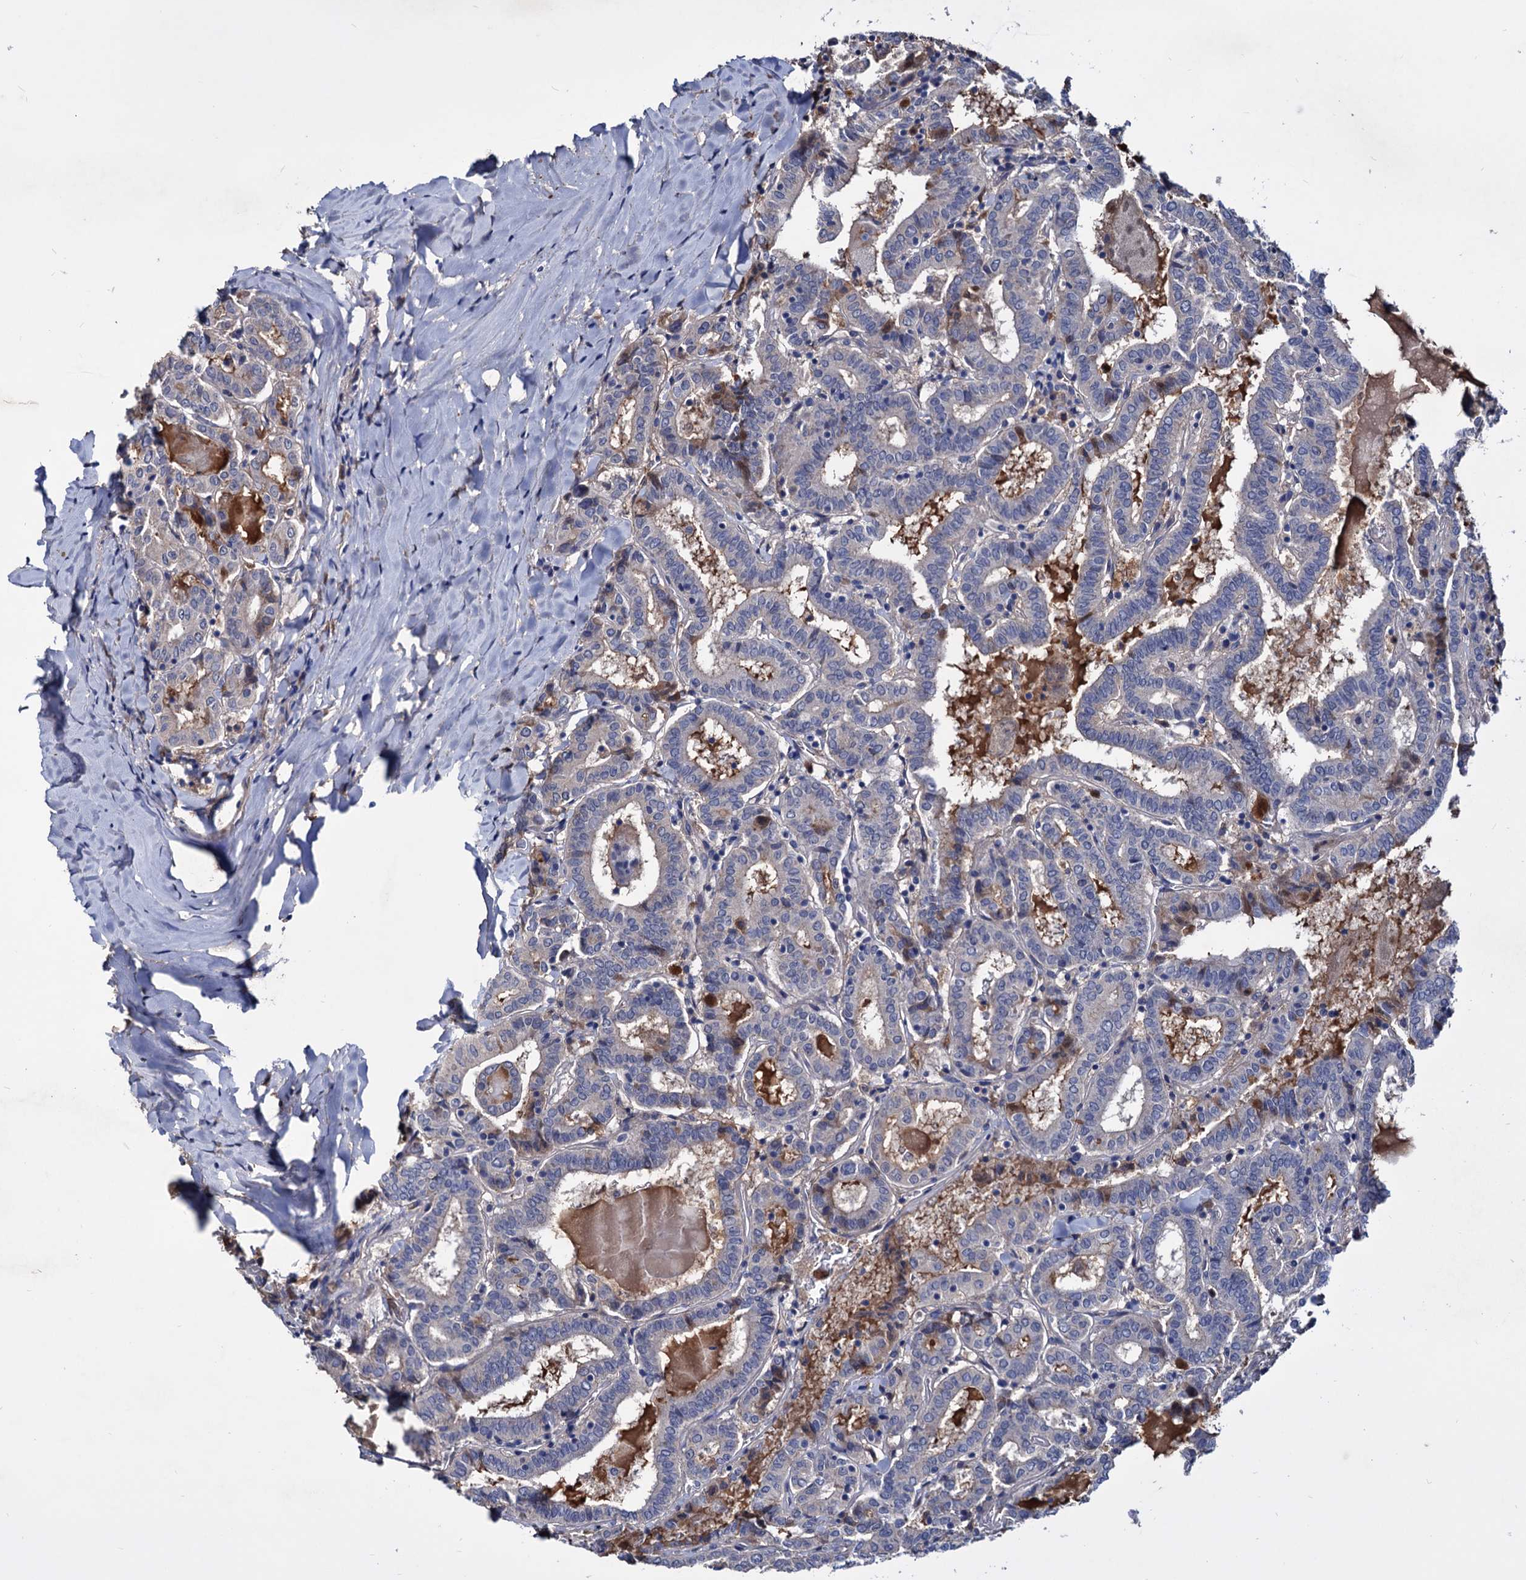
{"staining": {"intensity": "negative", "quantity": "none", "location": "none"}, "tissue": "thyroid cancer", "cell_type": "Tumor cells", "image_type": "cancer", "snomed": [{"axis": "morphology", "description": "Papillary adenocarcinoma, NOS"}, {"axis": "topography", "description": "Thyroid gland"}], "caption": "Human thyroid papillary adenocarcinoma stained for a protein using IHC reveals no staining in tumor cells.", "gene": "NPAS4", "patient": {"sex": "female", "age": 72}}